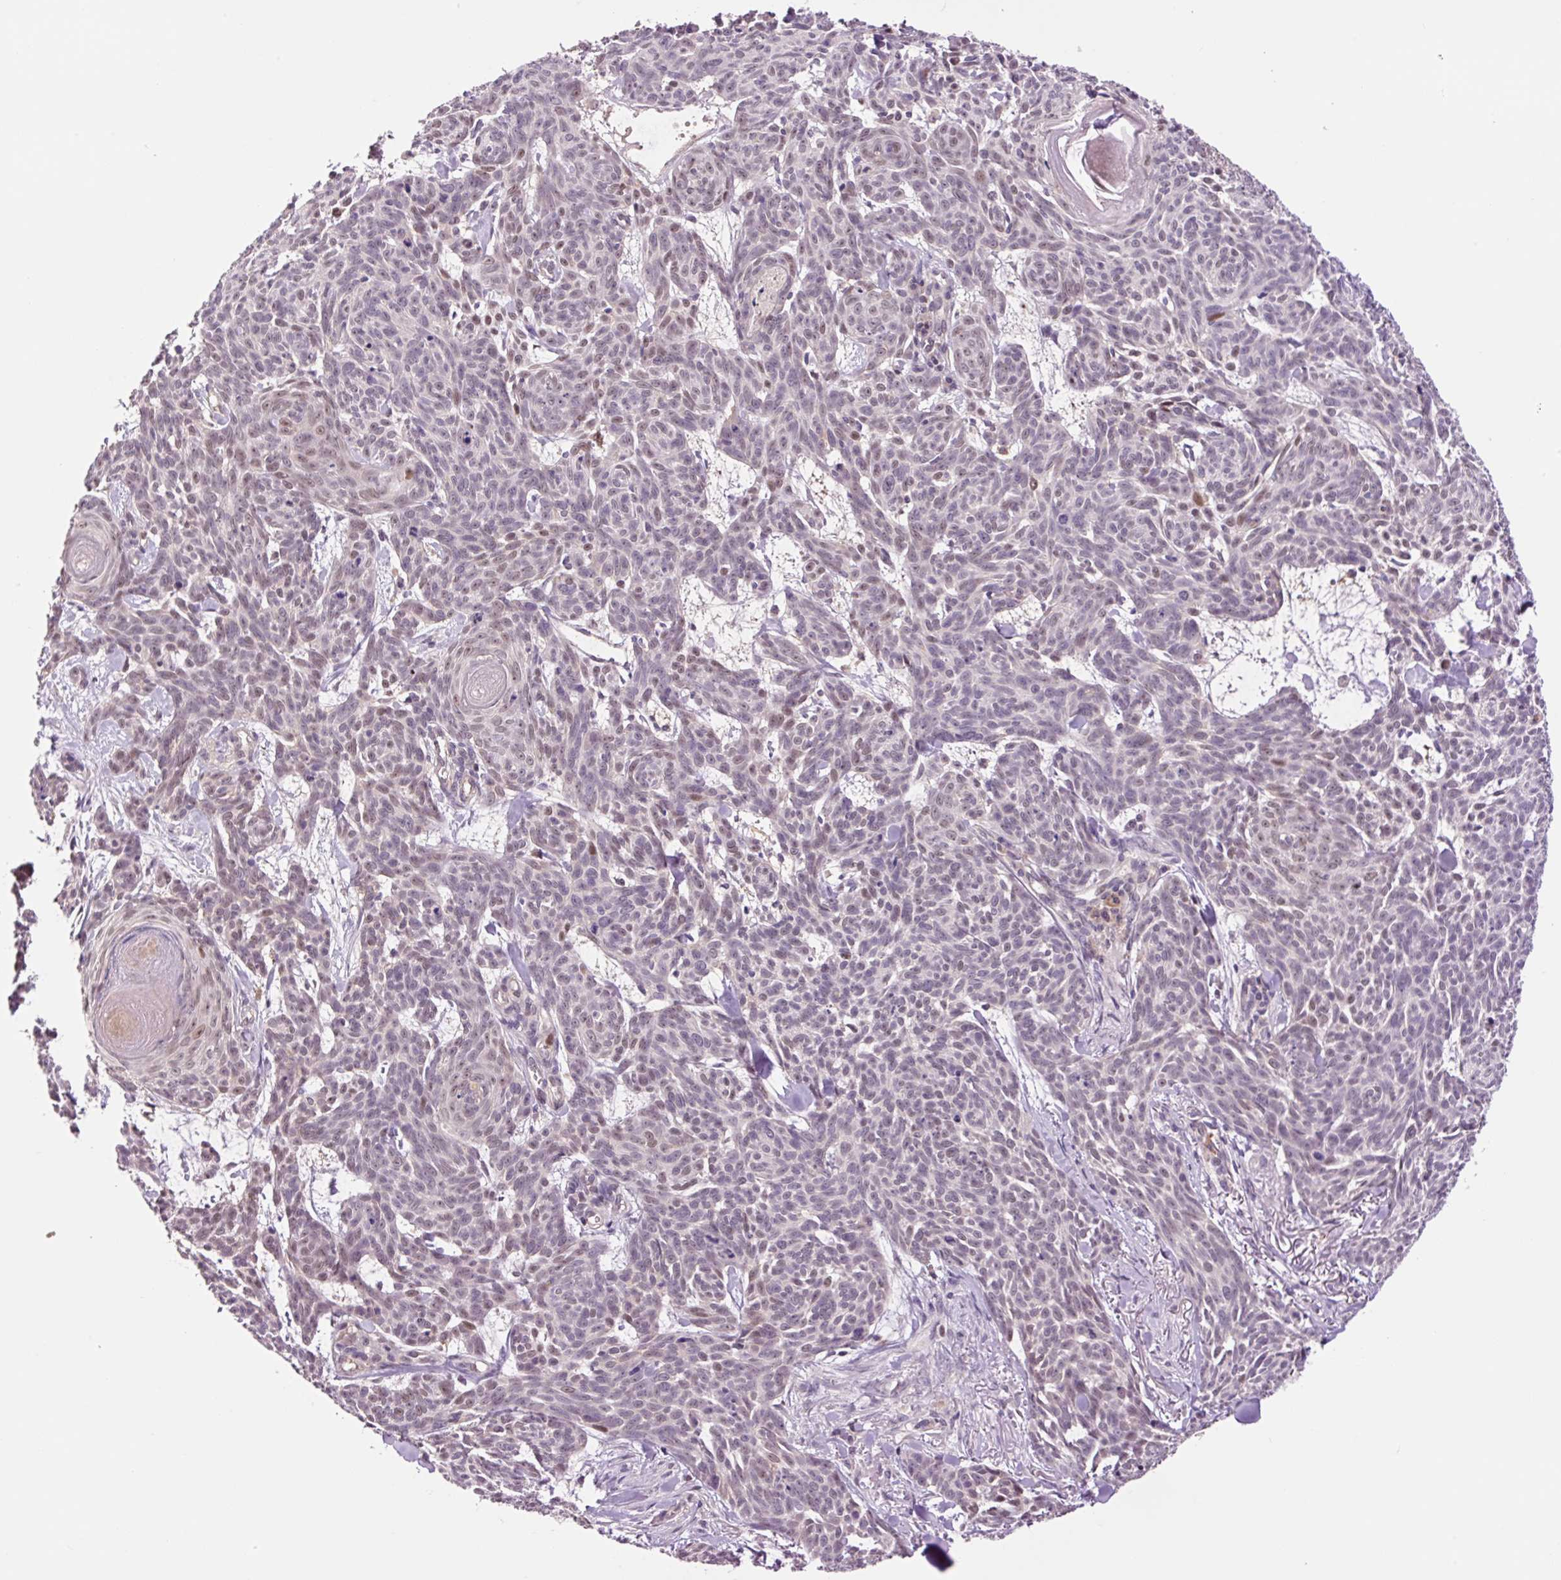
{"staining": {"intensity": "negative", "quantity": "none", "location": "none"}, "tissue": "skin cancer", "cell_type": "Tumor cells", "image_type": "cancer", "snomed": [{"axis": "morphology", "description": "Basal cell carcinoma"}, {"axis": "topography", "description": "Skin"}], "caption": "Immunohistochemical staining of basal cell carcinoma (skin) shows no significant expression in tumor cells.", "gene": "DPPA4", "patient": {"sex": "female", "age": 93}}